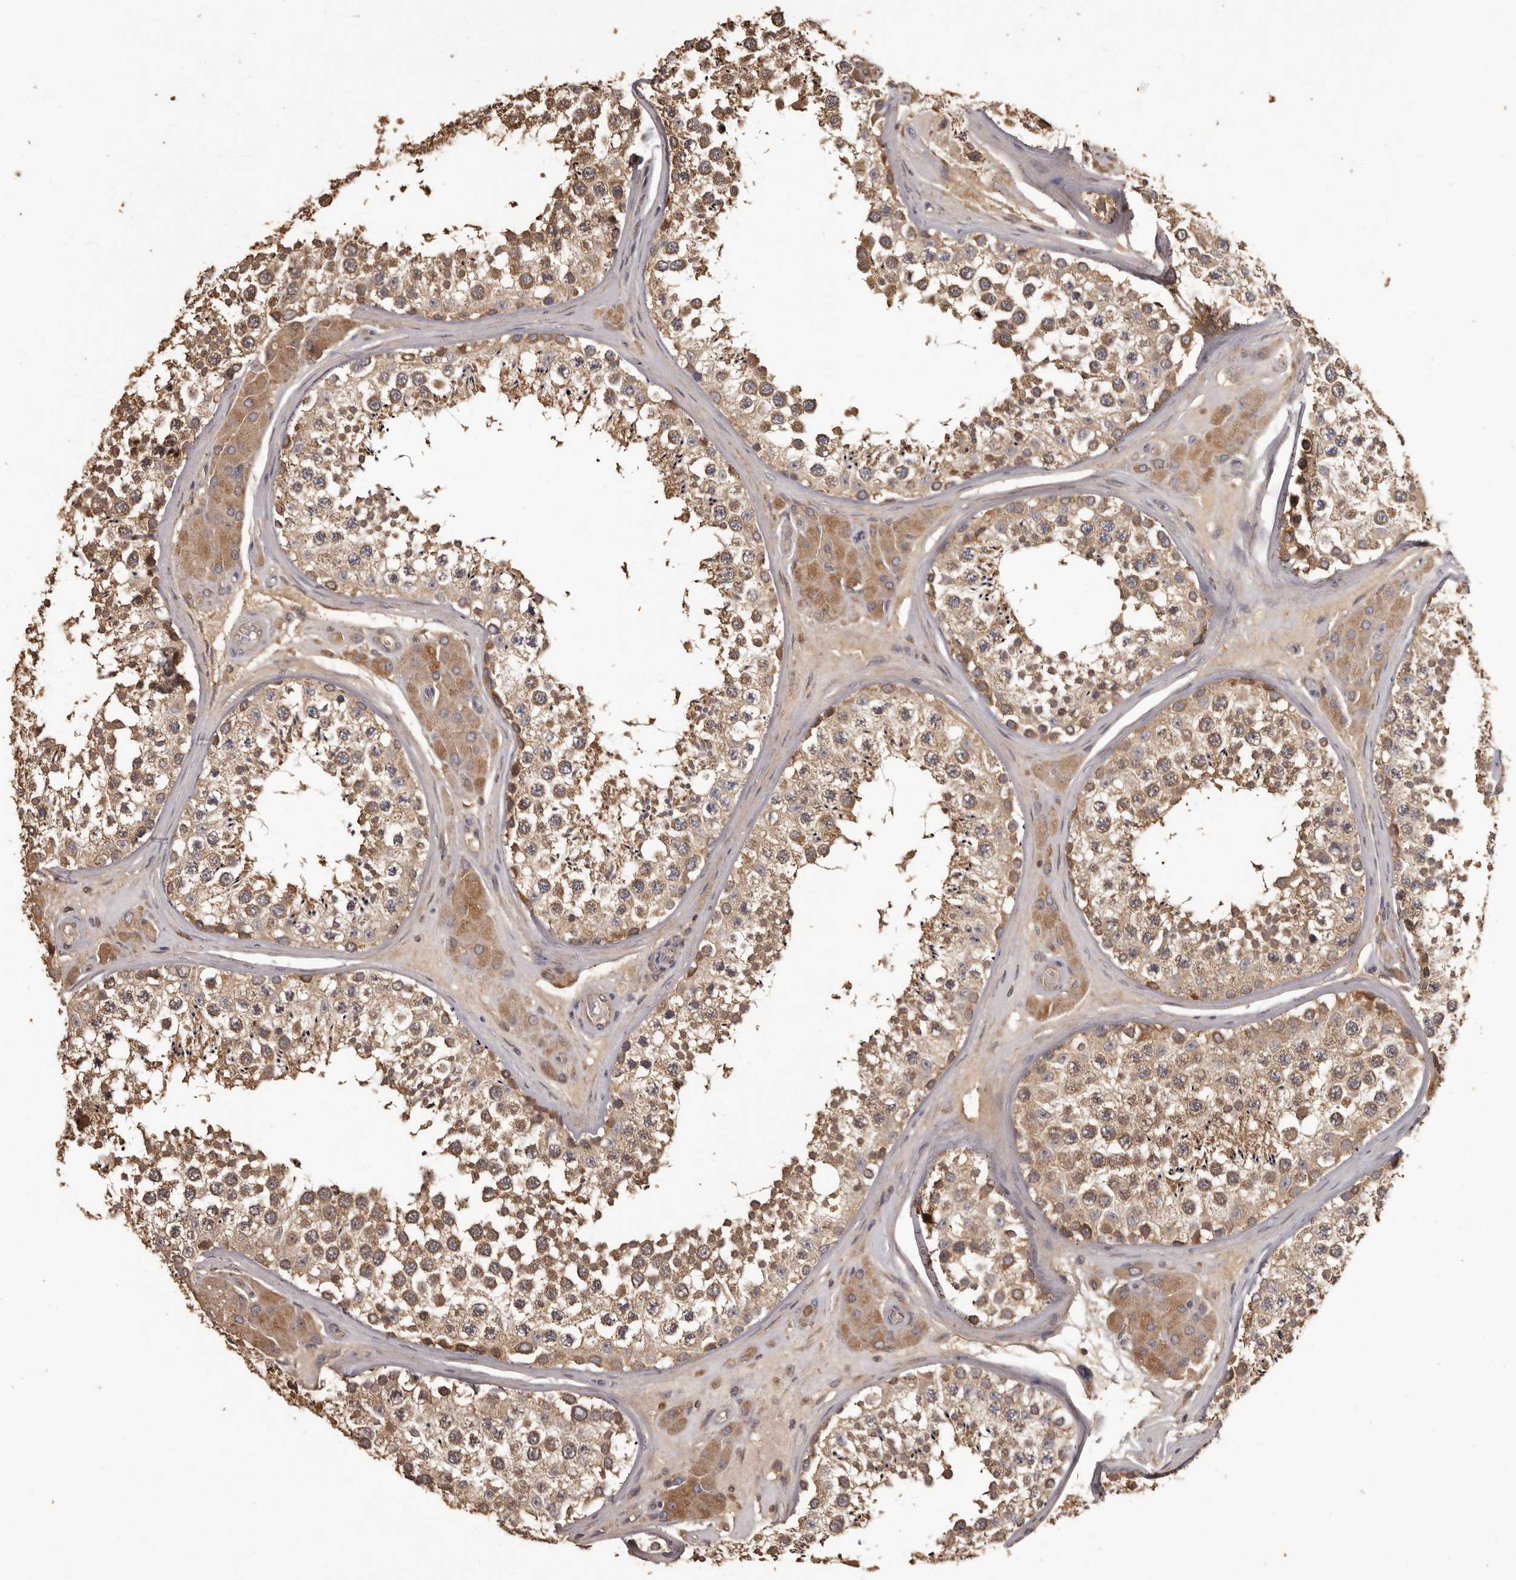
{"staining": {"intensity": "moderate", "quantity": ">75%", "location": "cytoplasmic/membranous"}, "tissue": "testis", "cell_type": "Cells in seminiferous ducts", "image_type": "normal", "snomed": [{"axis": "morphology", "description": "Normal tissue, NOS"}, {"axis": "topography", "description": "Testis"}], "caption": "Immunohistochemistry (IHC) photomicrograph of normal testis: testis stained using immunohistochemistry (IHC) demonstrates medium levels of moderate protein expression localized specifically in the cytoplasmic/membranous of cells in seminiferous ducts, appearing as a cytoplasmic/membranous brown color.", "gene": "MGAT5", "patient": {"sex": "male", "age": 46}}